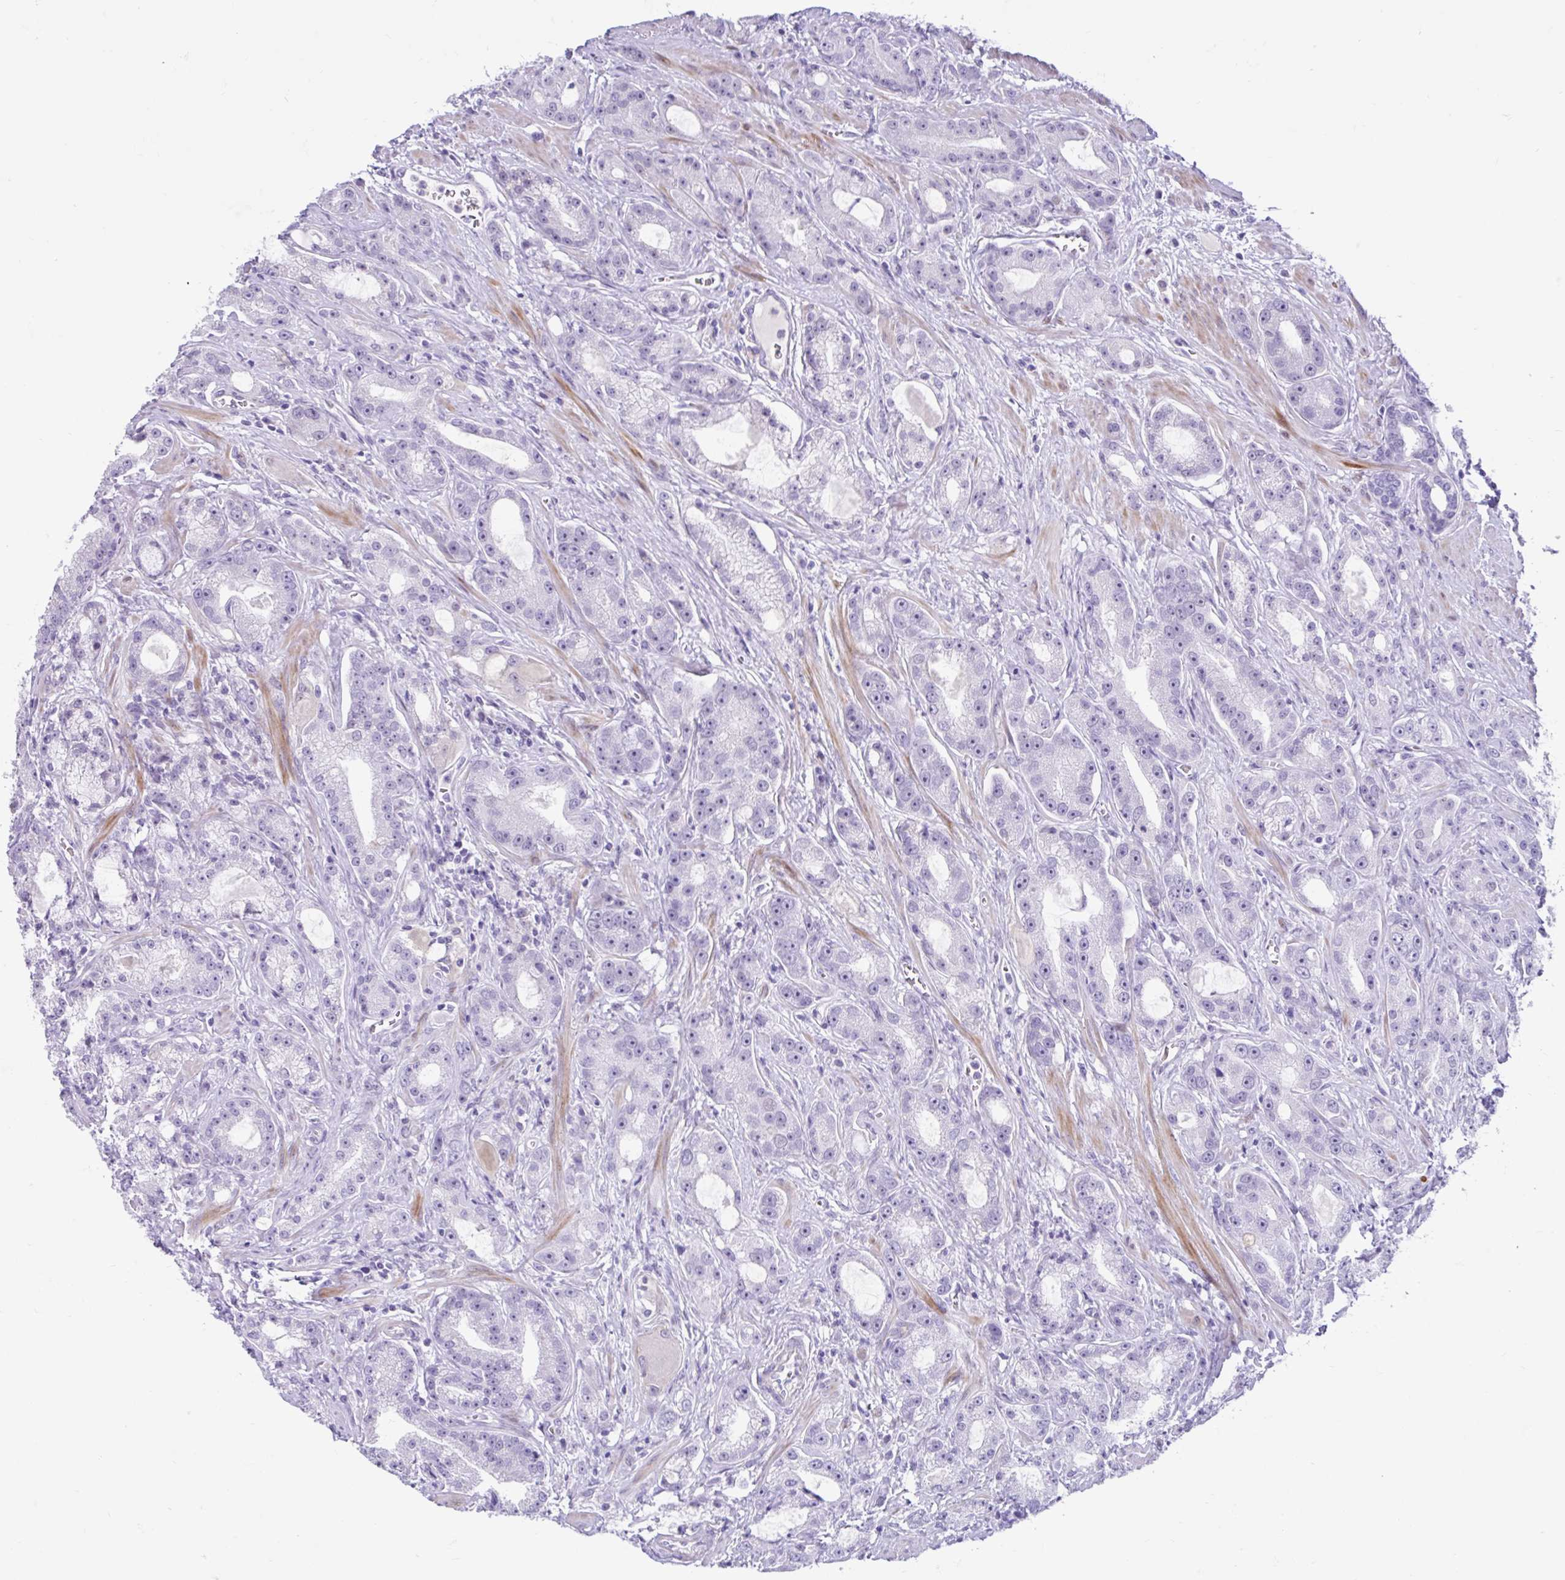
{"staining": {"intensity": "negative", "quantity": "none", "location": "none"}, "tissue": "prostate cancer", "cell_type": "Tumor cells", "image_type": "cancer", "snomed": [{"axis": "morphology", "description": "Adenocarcinoma, High grade"}, {"axis": "topography", "description": "Prostate"}], "caption": "An IHC photomicrograph of adenocarcinoma (high-grade) (prostate) is shown. There is no staining in tumor cells of adenocarcinoma (high-grade) (prostate).", "gene": "NHLH2", "patient": {"sex": "male", "age": 65}}